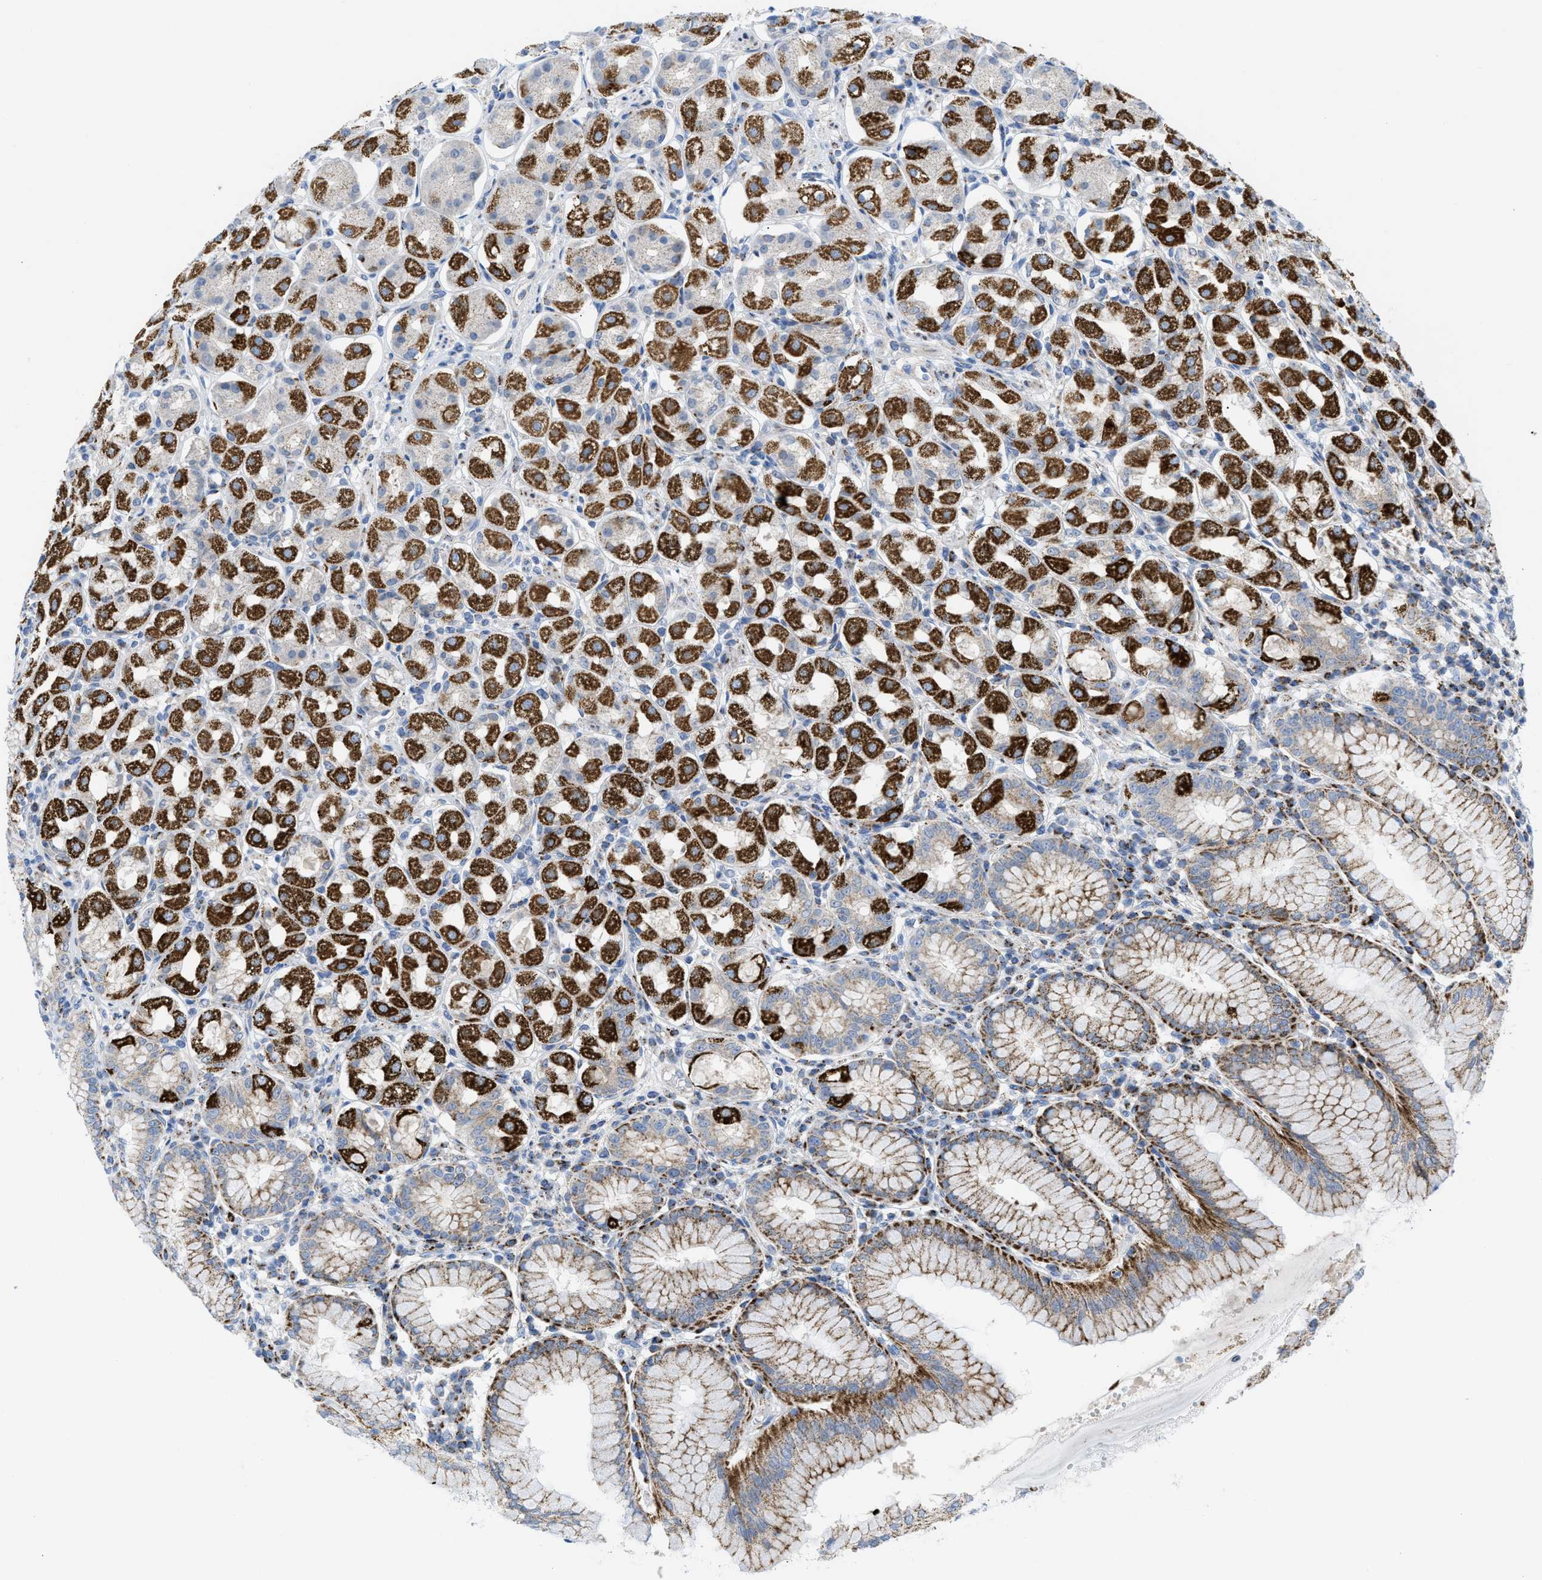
{"staining": {"intensity": "strong", "quantity": "25%-75%", "location": "cytoplasmic/membranous"}, "tissue": "stomach", "cell_type": "Glandular cells", "image_type": "normal", "snomed": [{"axis": "morphology", "description": "Normal tissue, NOS"}, {"axis": "topography", "description": "Stomach"}, {"axis": "topography", "description": "Stomach, lower"}], "caption": "Stomach was stained to show a protein in brown. There is high levels of strong cytoplasmic/membranous positivity in about 25%-75% of glandular cells. Immunohistochemistry stains the protein in brown and the nuclei are stained blue.", "gene": "RBBP9", "patient": {"sex": "female", "age": 56}}